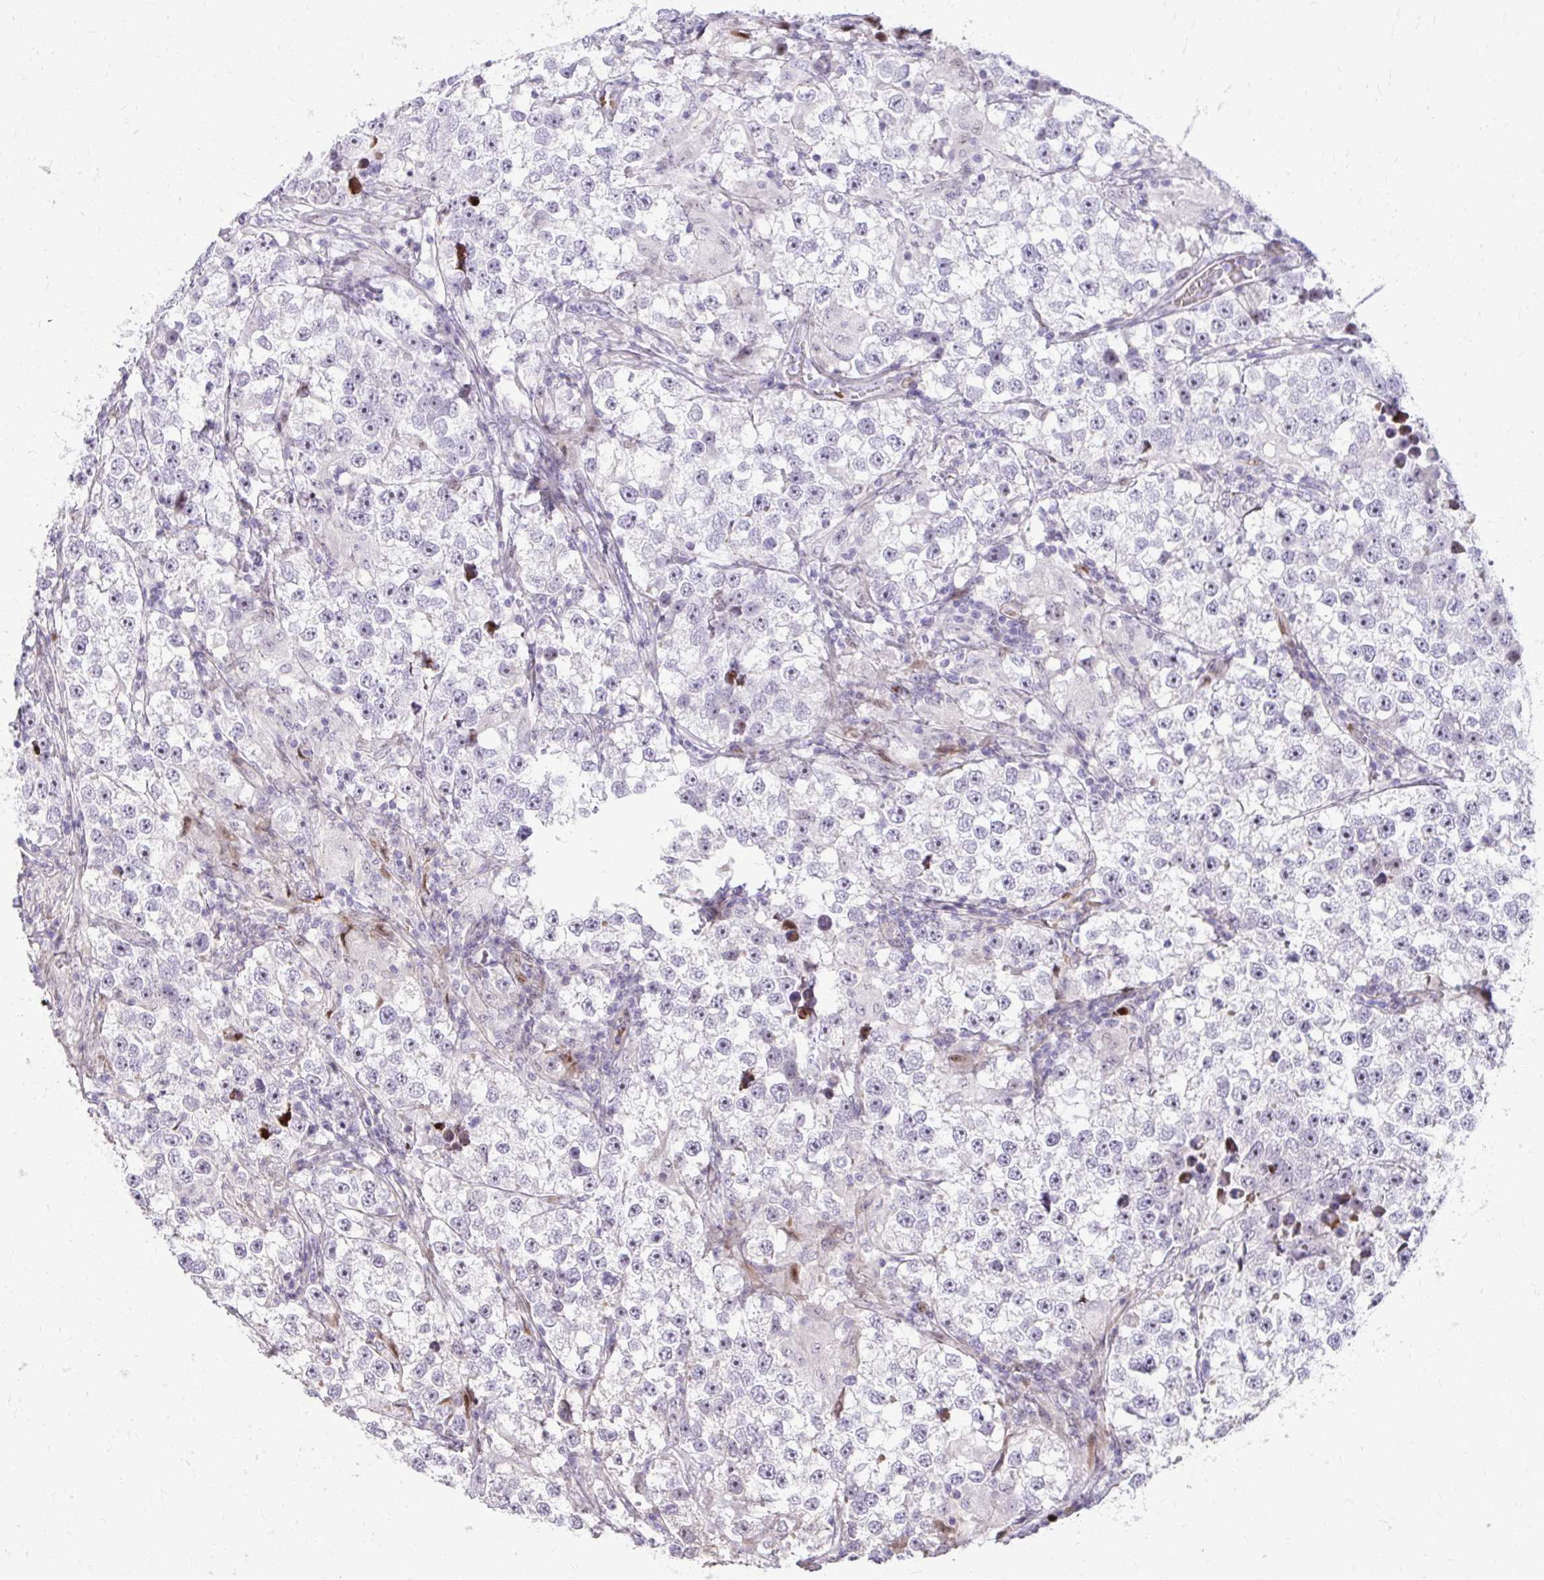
{"staining": {"intensity": "negative", "quantity": "none", "location": "none"}, "tissue": "testis cancer", "cell_type": "Tumor cells", "image_type": "cancer", "snomed": [{"axis": "morphology", "description": "Seminoma, NOS"}, {"axis": "topography", "description": "Testis"}], "caption": "Tumor cells show no significant positivity in testis seminoma.", "gene": "DLX4", "patient": {"sex": "male", "age": 46}}